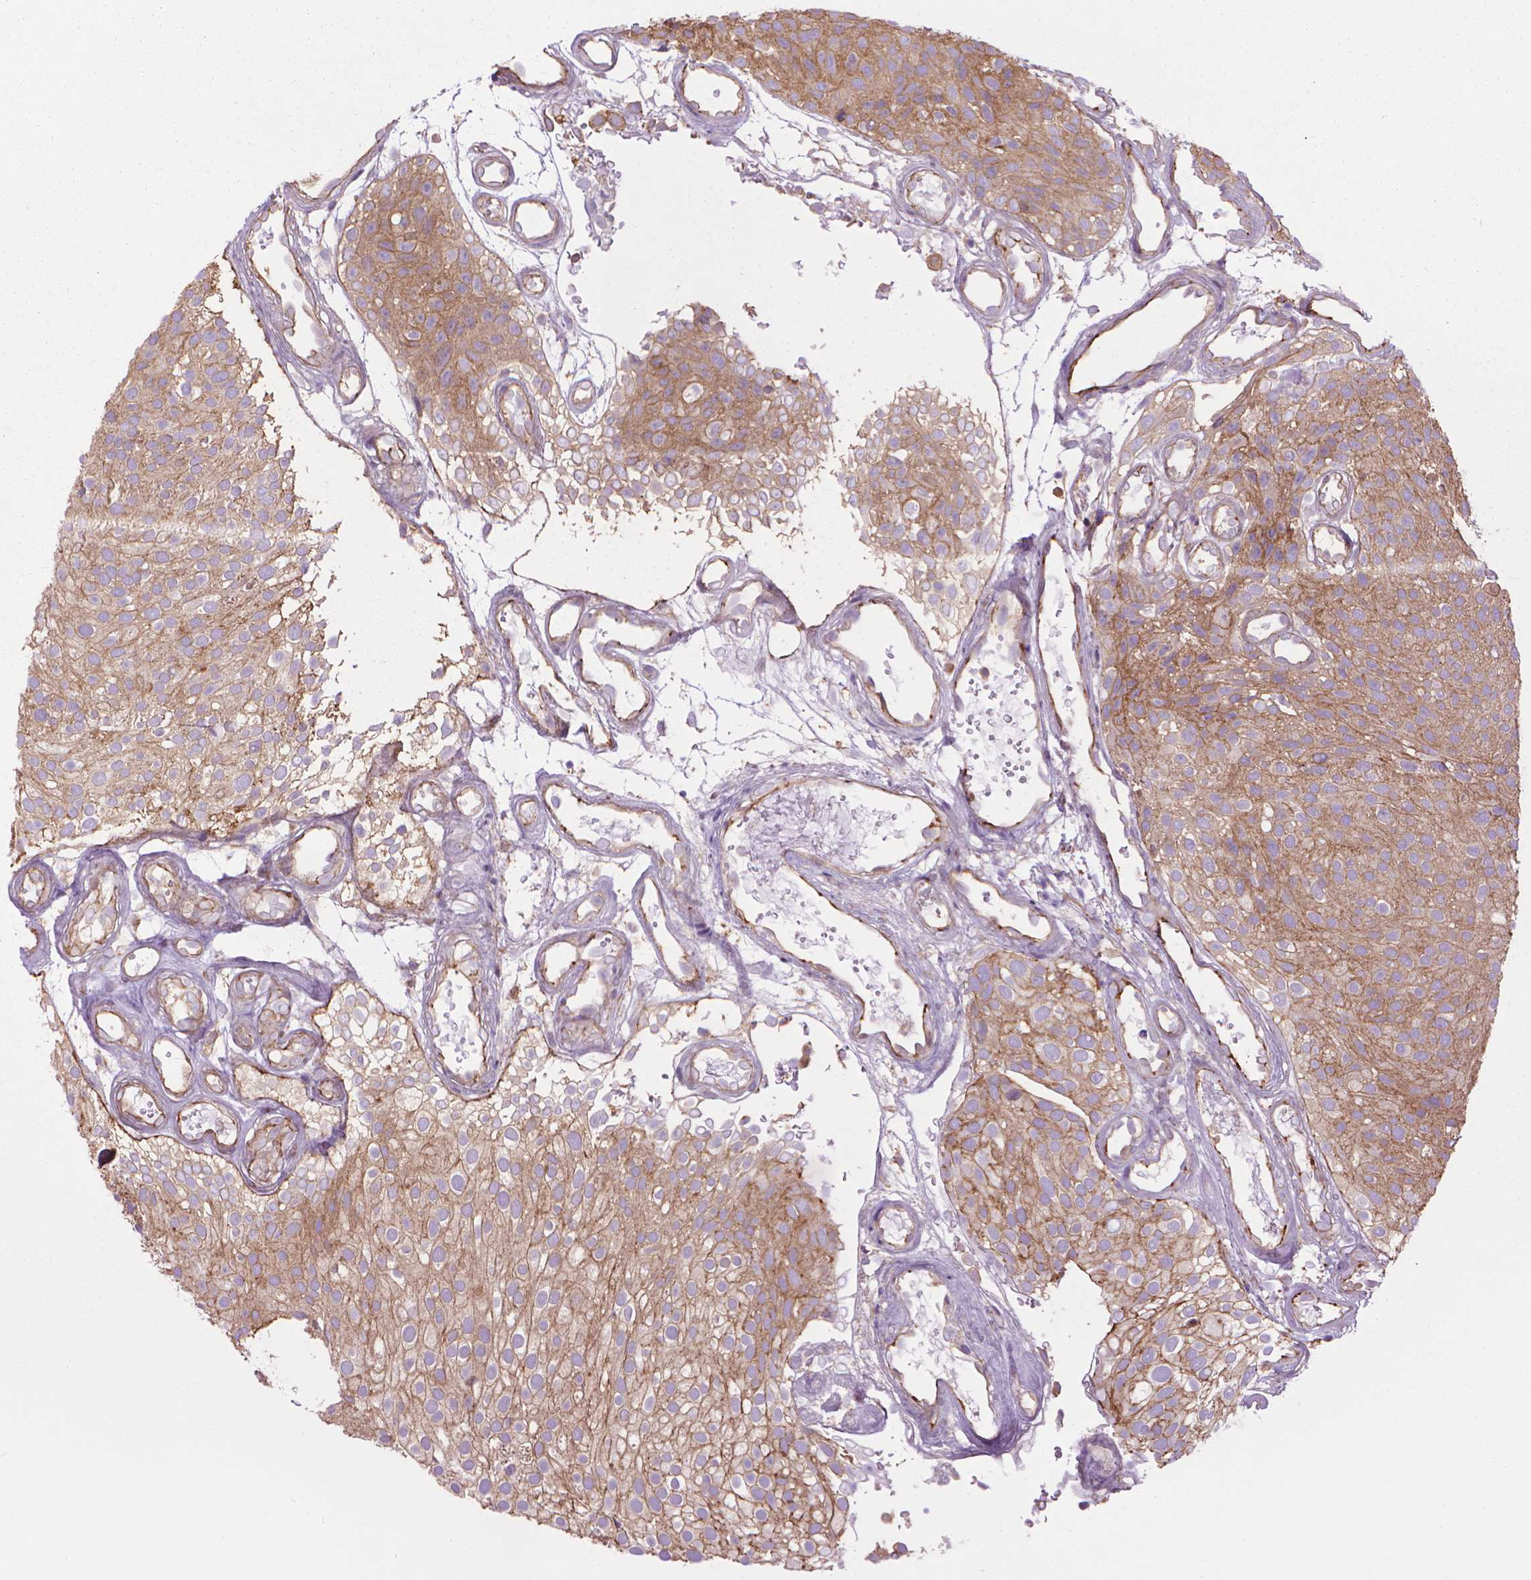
{"staining": {"intensity": "weak", "quantity": ">75%", "location": "cytoplasmic/membranous"}, "tissue": "urothelial cancer", "cell_type": "Tumor cells", "image_type": "cancer", "snomed": [{"axis": "morphology", "description": "Urothelial carcinoma, Low grade"}, {"axis": "topography", "description": "Urinary bladder"}], "caption": "Approximately >75% of tumor cells in low-grade urothelial carcinoma exhibit weak cytoplasmic/membranous protein staining as visualized by brown immunohistochemical staining.", "gene": "CORO1B", "patient": {"sex": "male", "age": 78}}